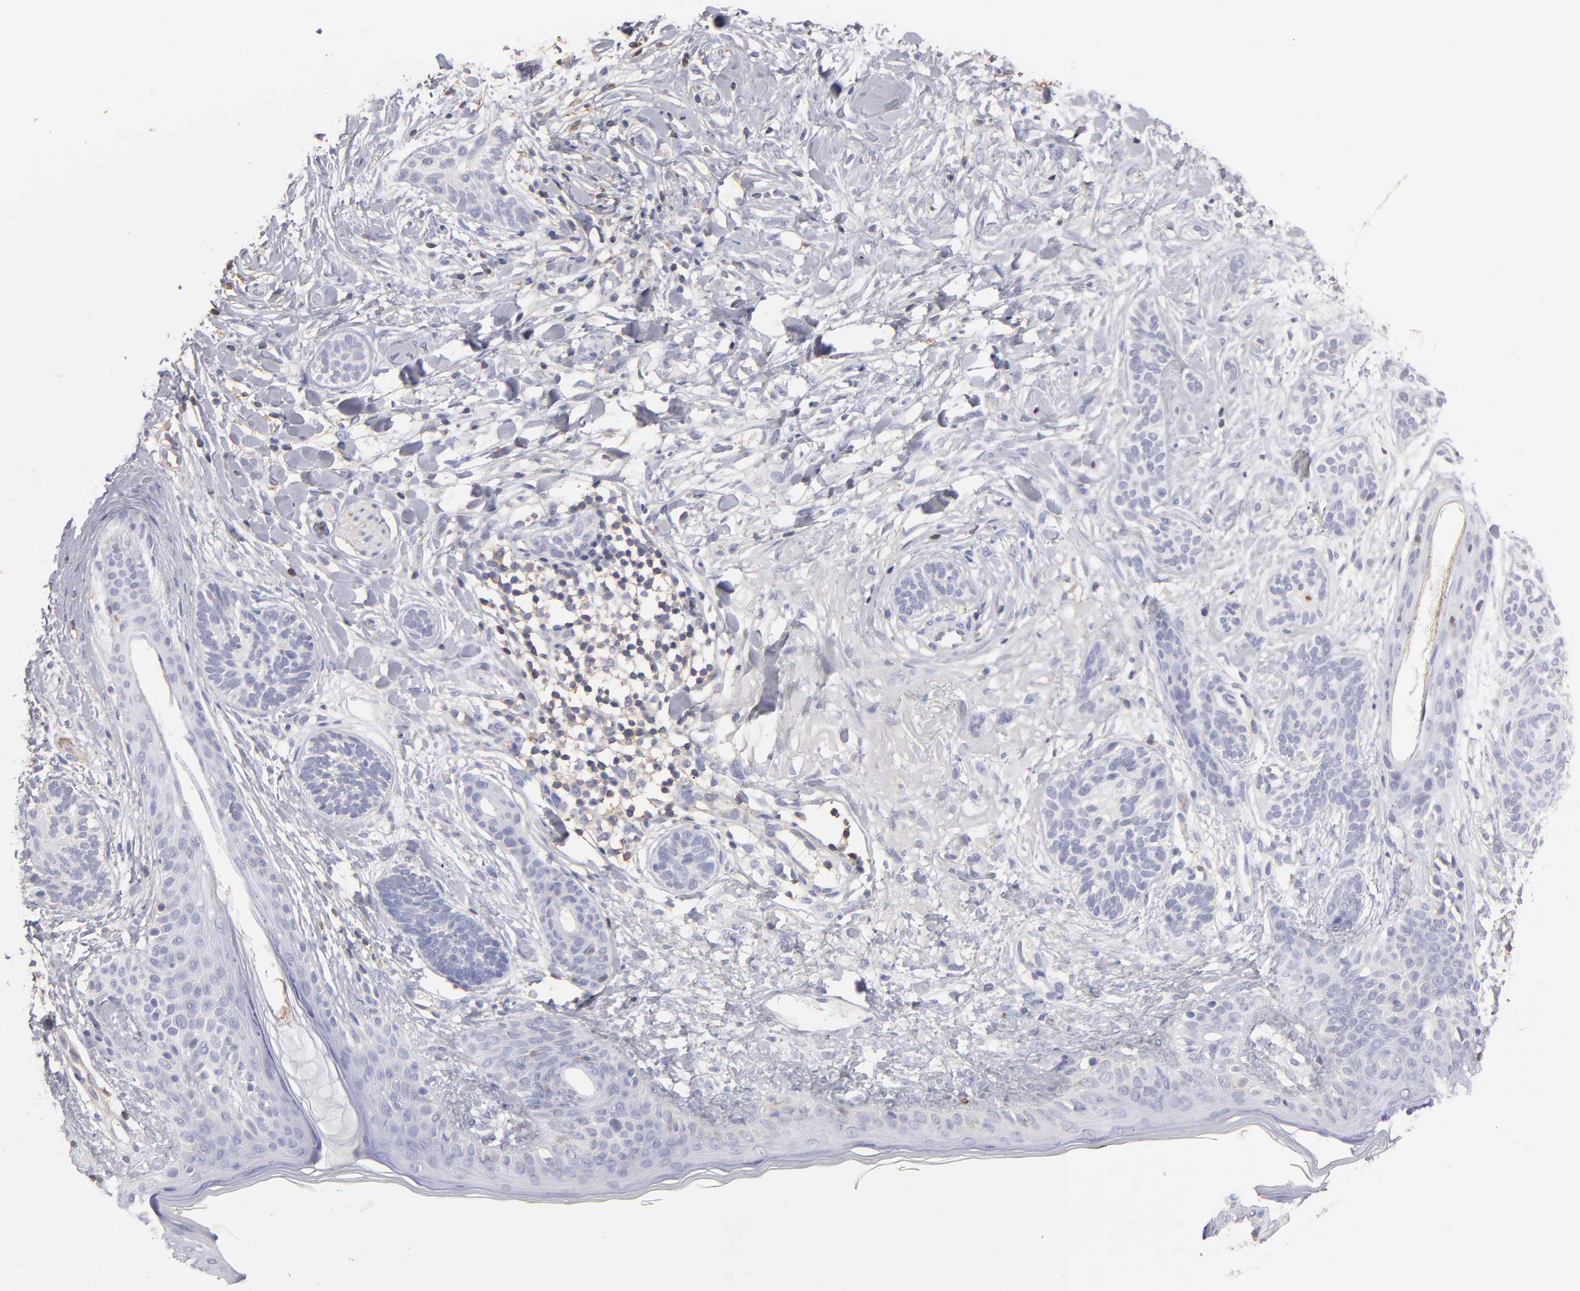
{"staining": {"intensity": "negative", "quantity": "none", "location": "none"}, "tissue": "skin cancer", "cell_type": "Tumor cells", "image_type": "cancer", "snomed": [{"axis": "morphology", "description": "Normal tissue, NOS"}, {"axis": "morphology", "description": "Basal cell carcinoma"}, {"axis": "topography", "description": "Skin"}], "caption": "DAB (3,3'-diaminobenzidine) immunohistochemical staining of human skin basal cell carcinoma displays no significant staining in tumor cells.", "gene": "ABCB1", "patient": {"sex": "male", "age": 63}}